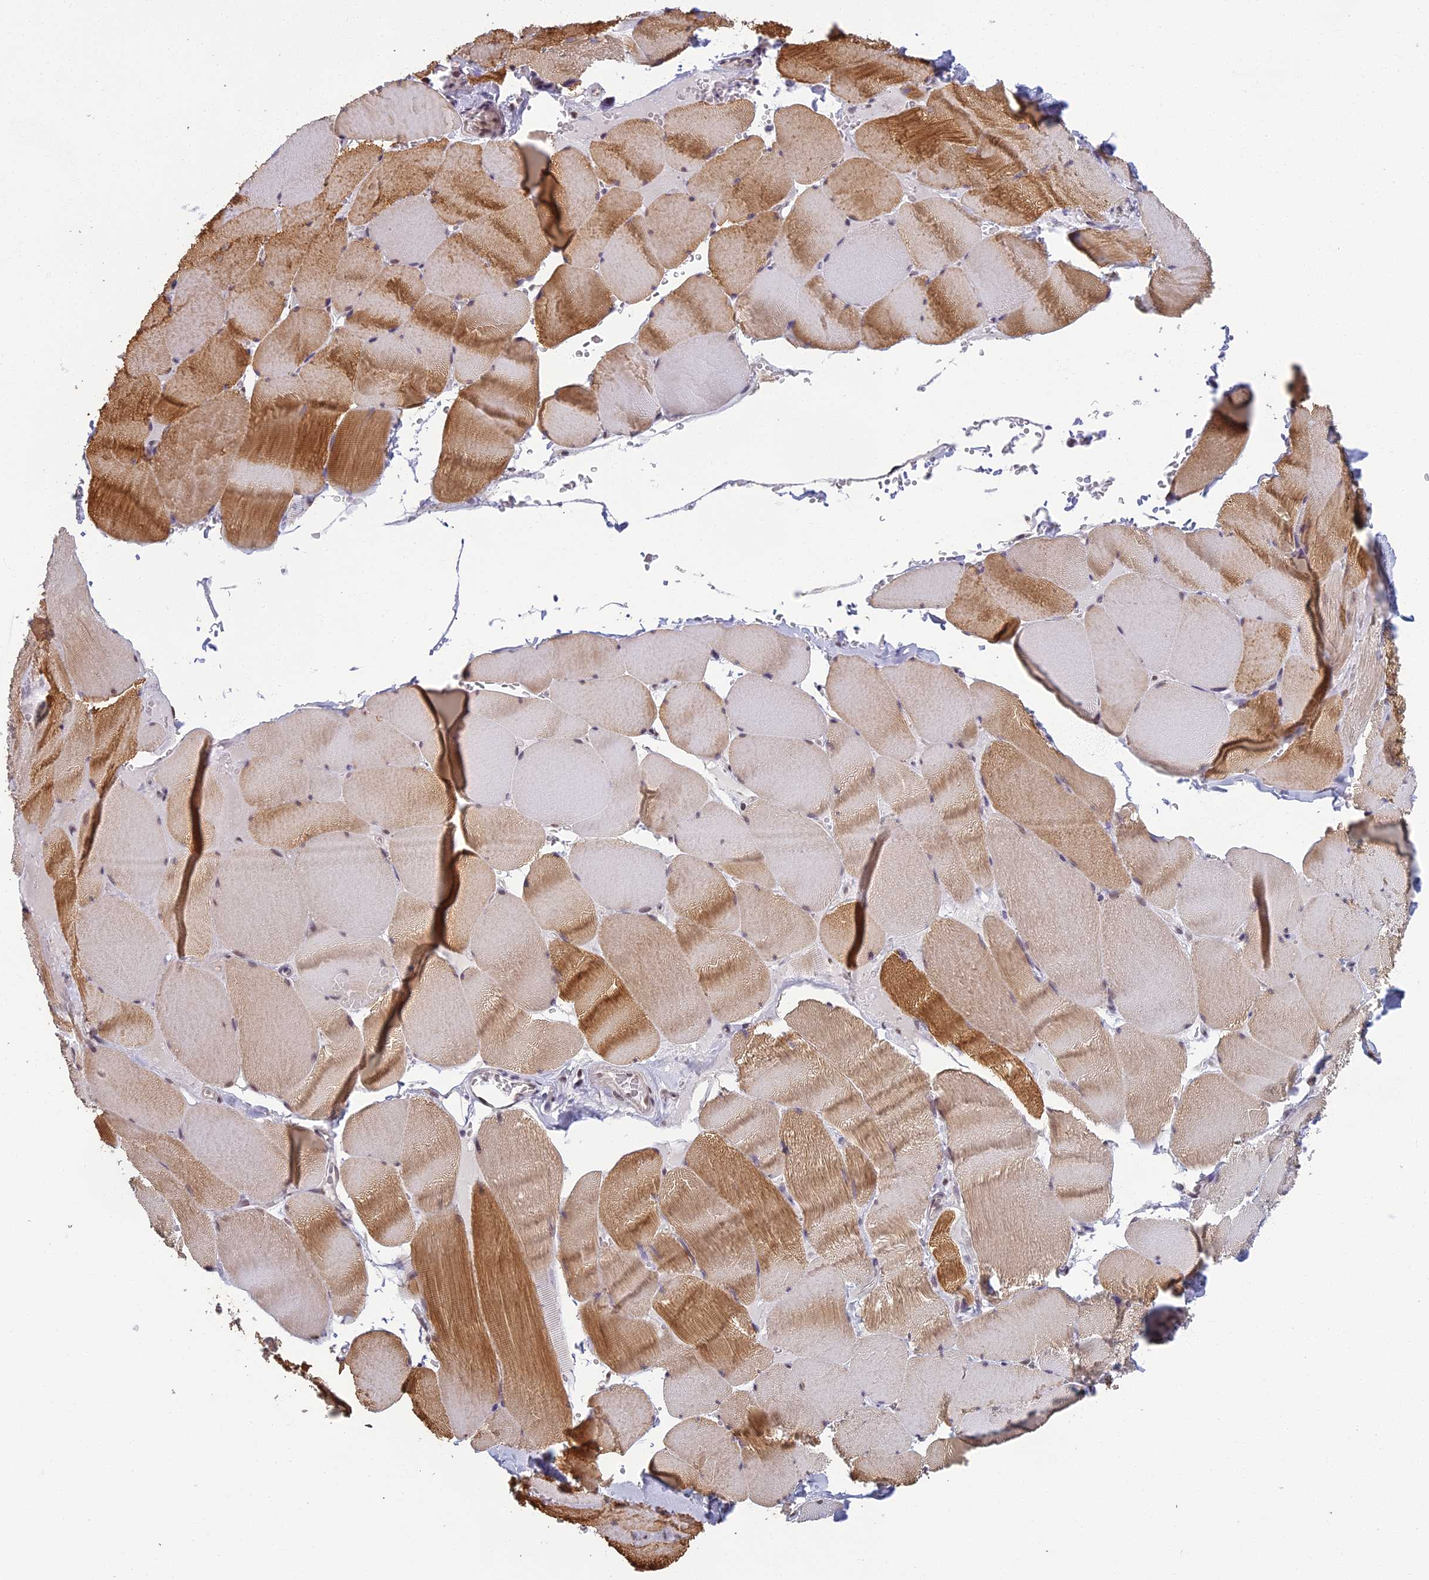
{"staining": {"intensity": "moderate", "quantity": "25%-75%", "location": "cytoplasmic/membranous"}, "tissue": "skeletal muscle", "cell_type": "Myocytes", "image_type": "normal", "snomed": [{"axis": "morphology", "description": "Normal tissue, NOS"}, {"axis": "topography", "description": "Skeletal muscle"}, {"axis": "topography", "description": "Head-Neck"}], "caption": "Protein positivity by immunohistochemistry exhibits moderate cytoplasmic/membranous staining in approximately 25%-75% of myocytes in unremarkable skeletal muscle.", "gene": "MORF4L1", "patient": {"sex": "male", "age": 66}}